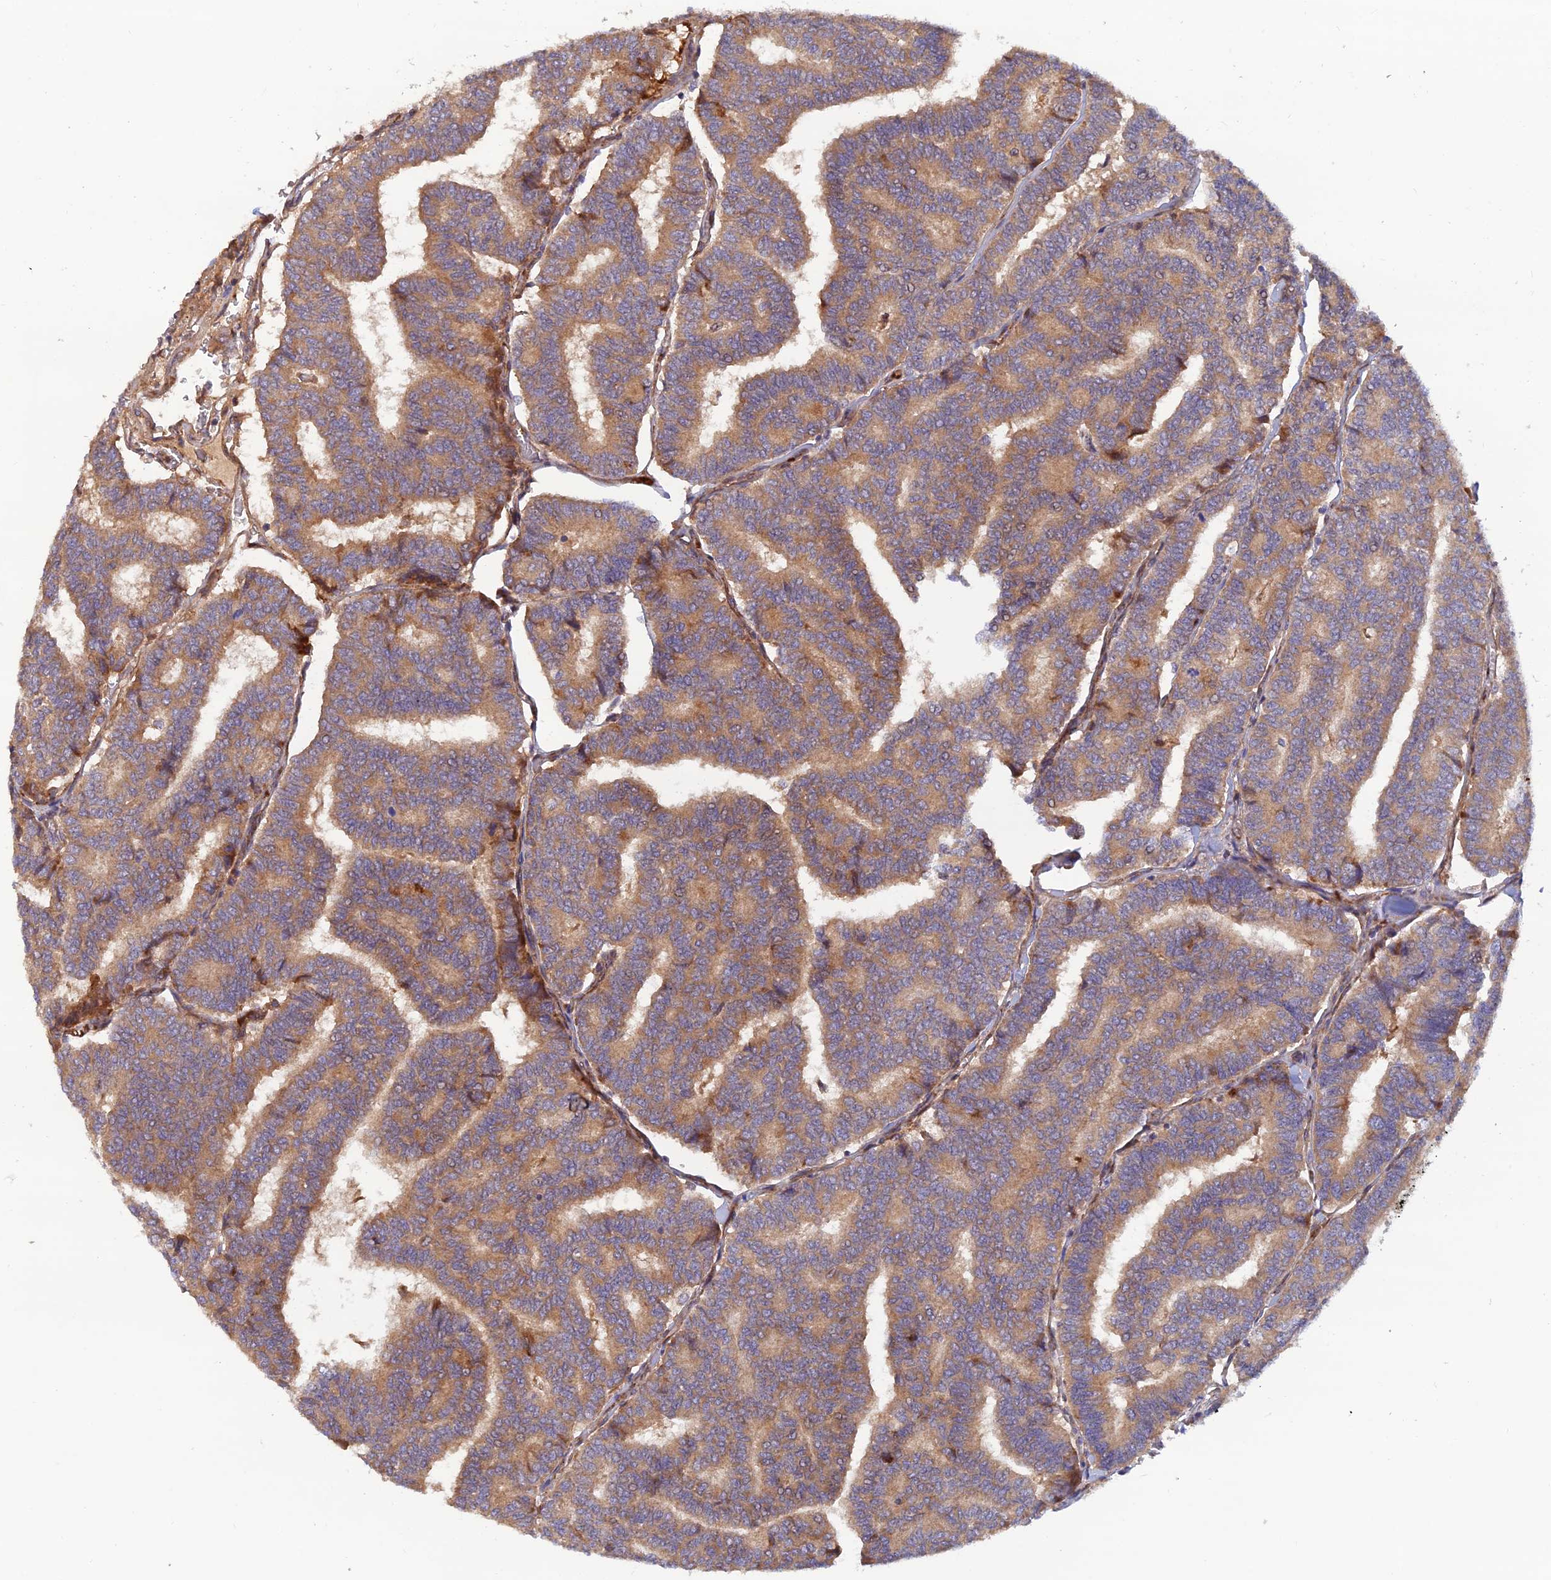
{"staining": {"intensity": "moderate", "quantity": ">75%", "location": "cytoplasmic/membranous"}, "tissue": "thyroid cancer", "cell_type": "Tumor cells", "image_type": "cancer", "snomed": [{"axis": "morphology", "description": "Papillary adenocarcinoma, NOS"}, {"axis": "topography", "description": "Thyroid gland"}], "caption": "Papillary adenocarcinoma (thyroid) stained with a brown dye exhibits moderate cytoplasmic/membranous positive expression in approximately >75% of tumor cells.", "gene": "GMCL1", "patient": {"sex": "female", "age": 35}}